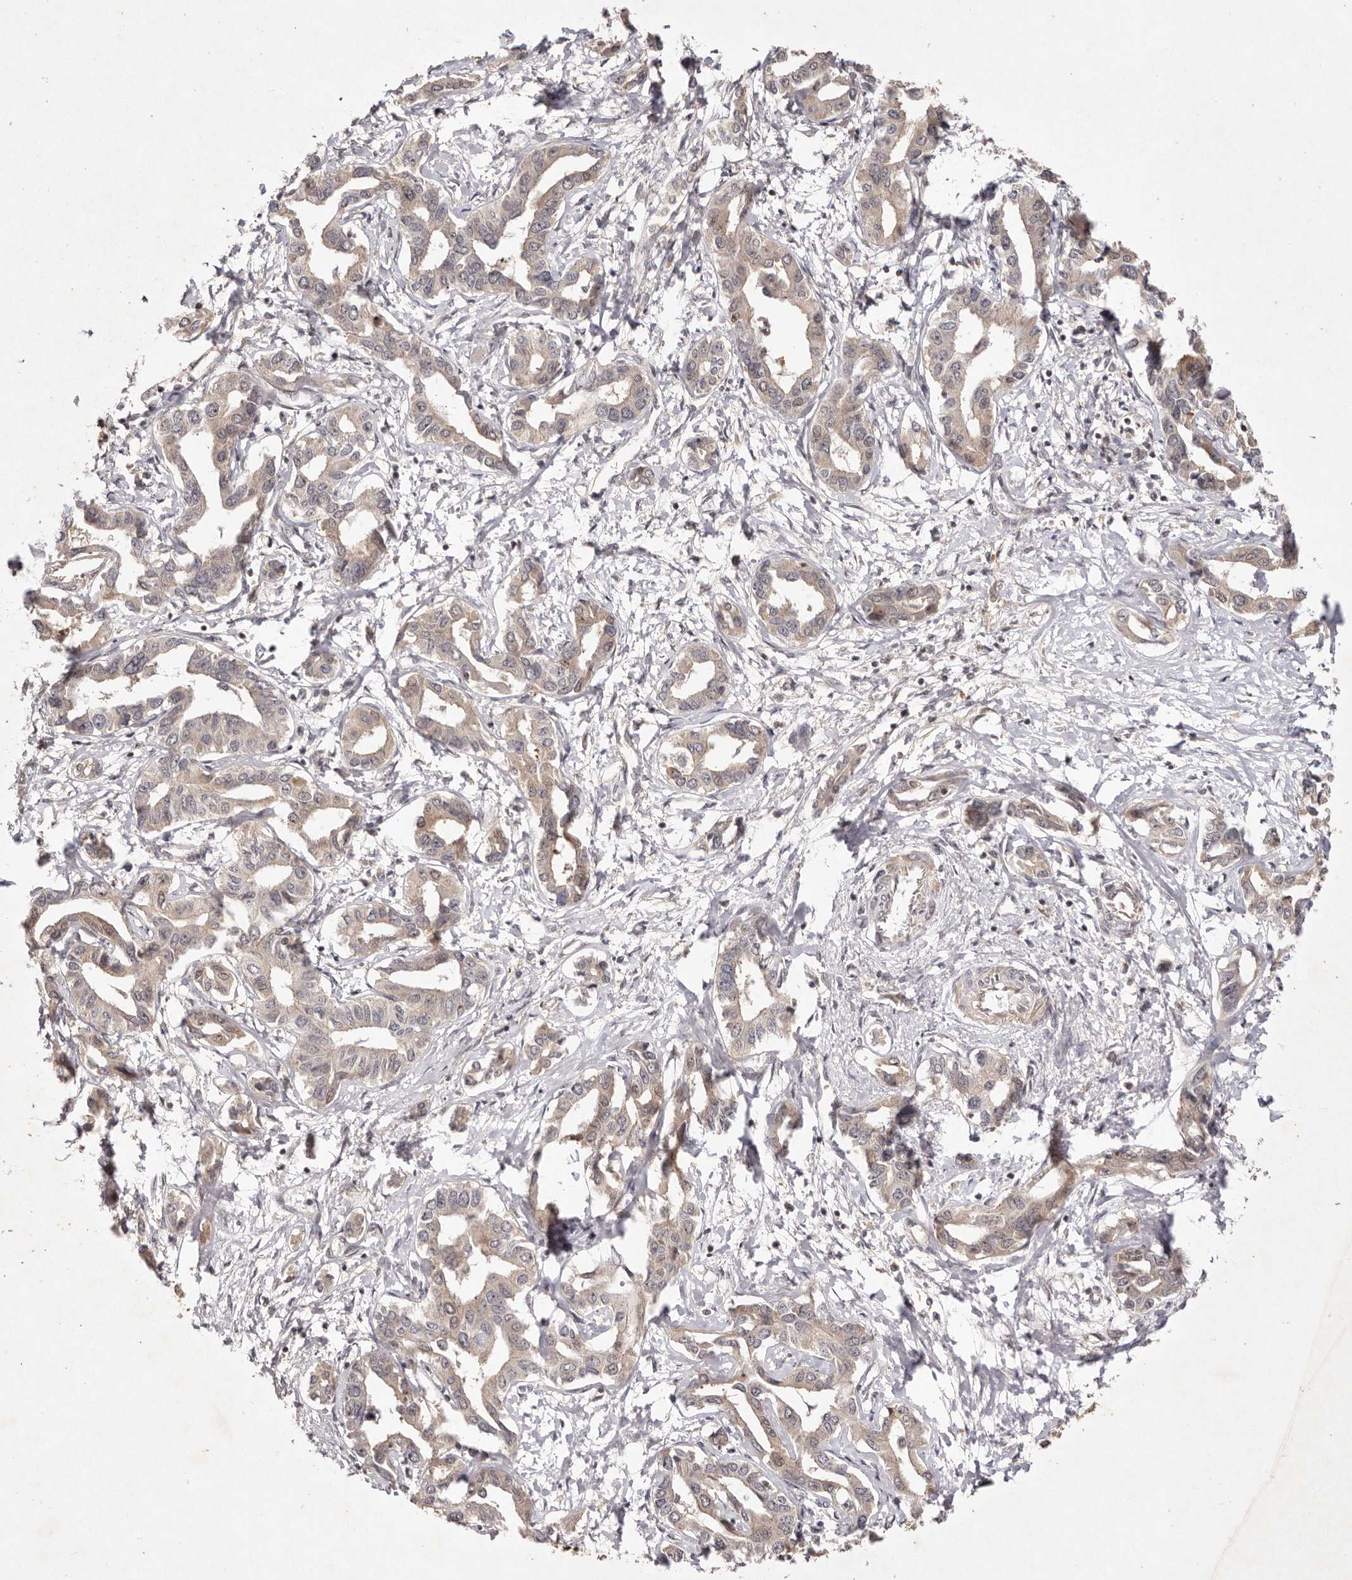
{"staining": {"intensity": "weak", "quantity": ">75%", "location": "cytoplasmic/membranous"}, "tissue": "liver cancer", "cell_type": "Tumor cells", "image_type": "cancer", "snomed": [{"axis": "morphology", "description": "Cholangiocarcinoma"}, {"axis": "topography", "description": "Liver"}], "caption": "A histopathology image of human liver cancer stained for a protein demonstrates weak cytoplasmic/membranous brown staining in tumor cells.", "gene": "BUD31", "patient": {"sex": "male", "age": 59}}